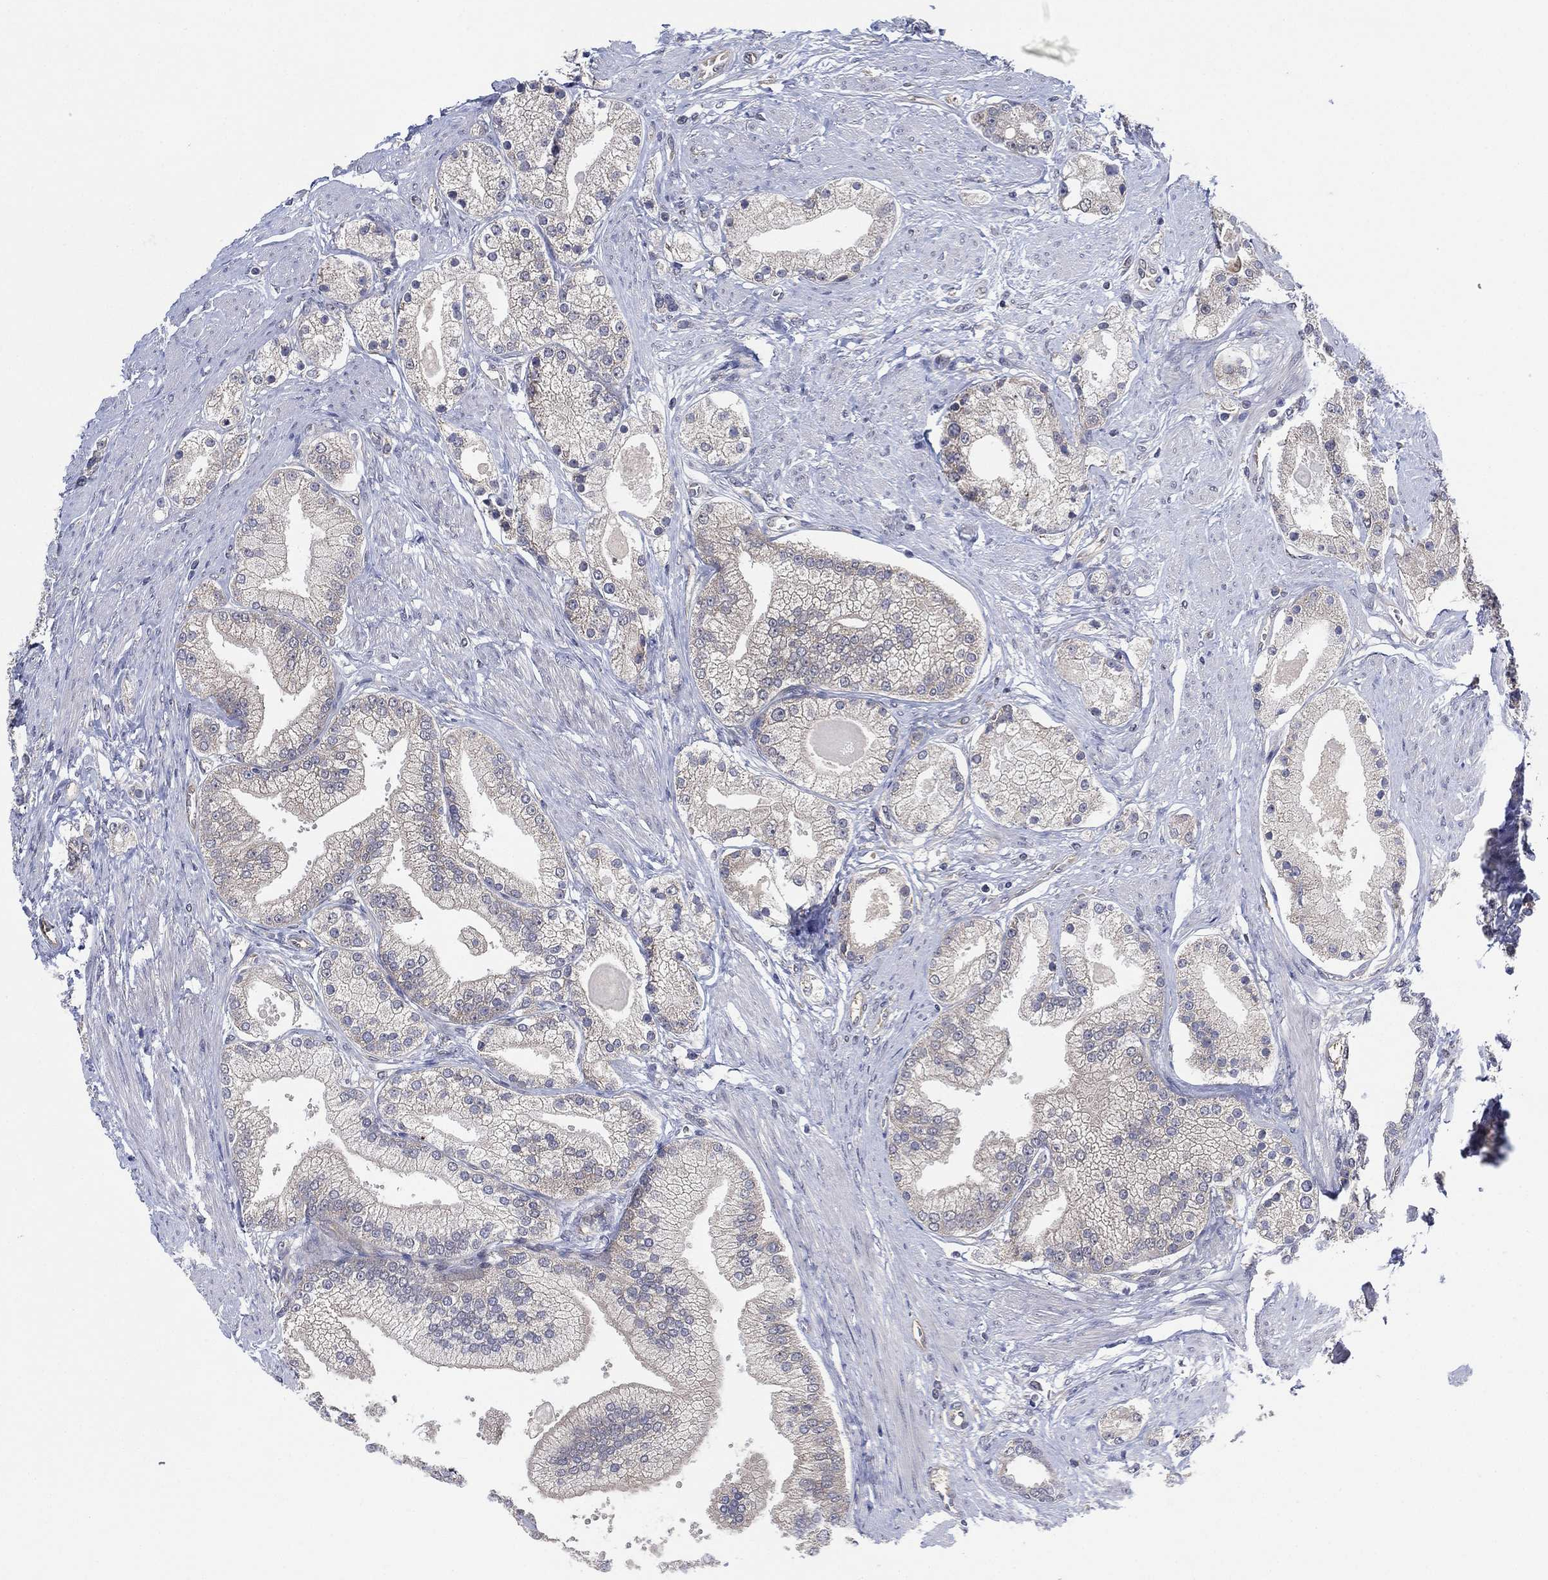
{"staining": {"intensity": "negative", "quantity": "none", "location": "none"}, "tissue": "prostate cancer", "cell_type": "Tumor cells", "image_type": "cancer", "snomed": [{"axis": "morphology", "description": "Adenocarcinoma, NOS"}, {"axis": "topography", "description": "Prostate and seminal vesicle, NOS"}, {"axis": "topography", "description": "Prostate"}], "caption": "A high-resolution photomicrograph shows IHC staining of prostate cancer, which shows no significant positivity in tumor cells.", "gene": "FES", "patient": {"sex": "male", "age": 67}}